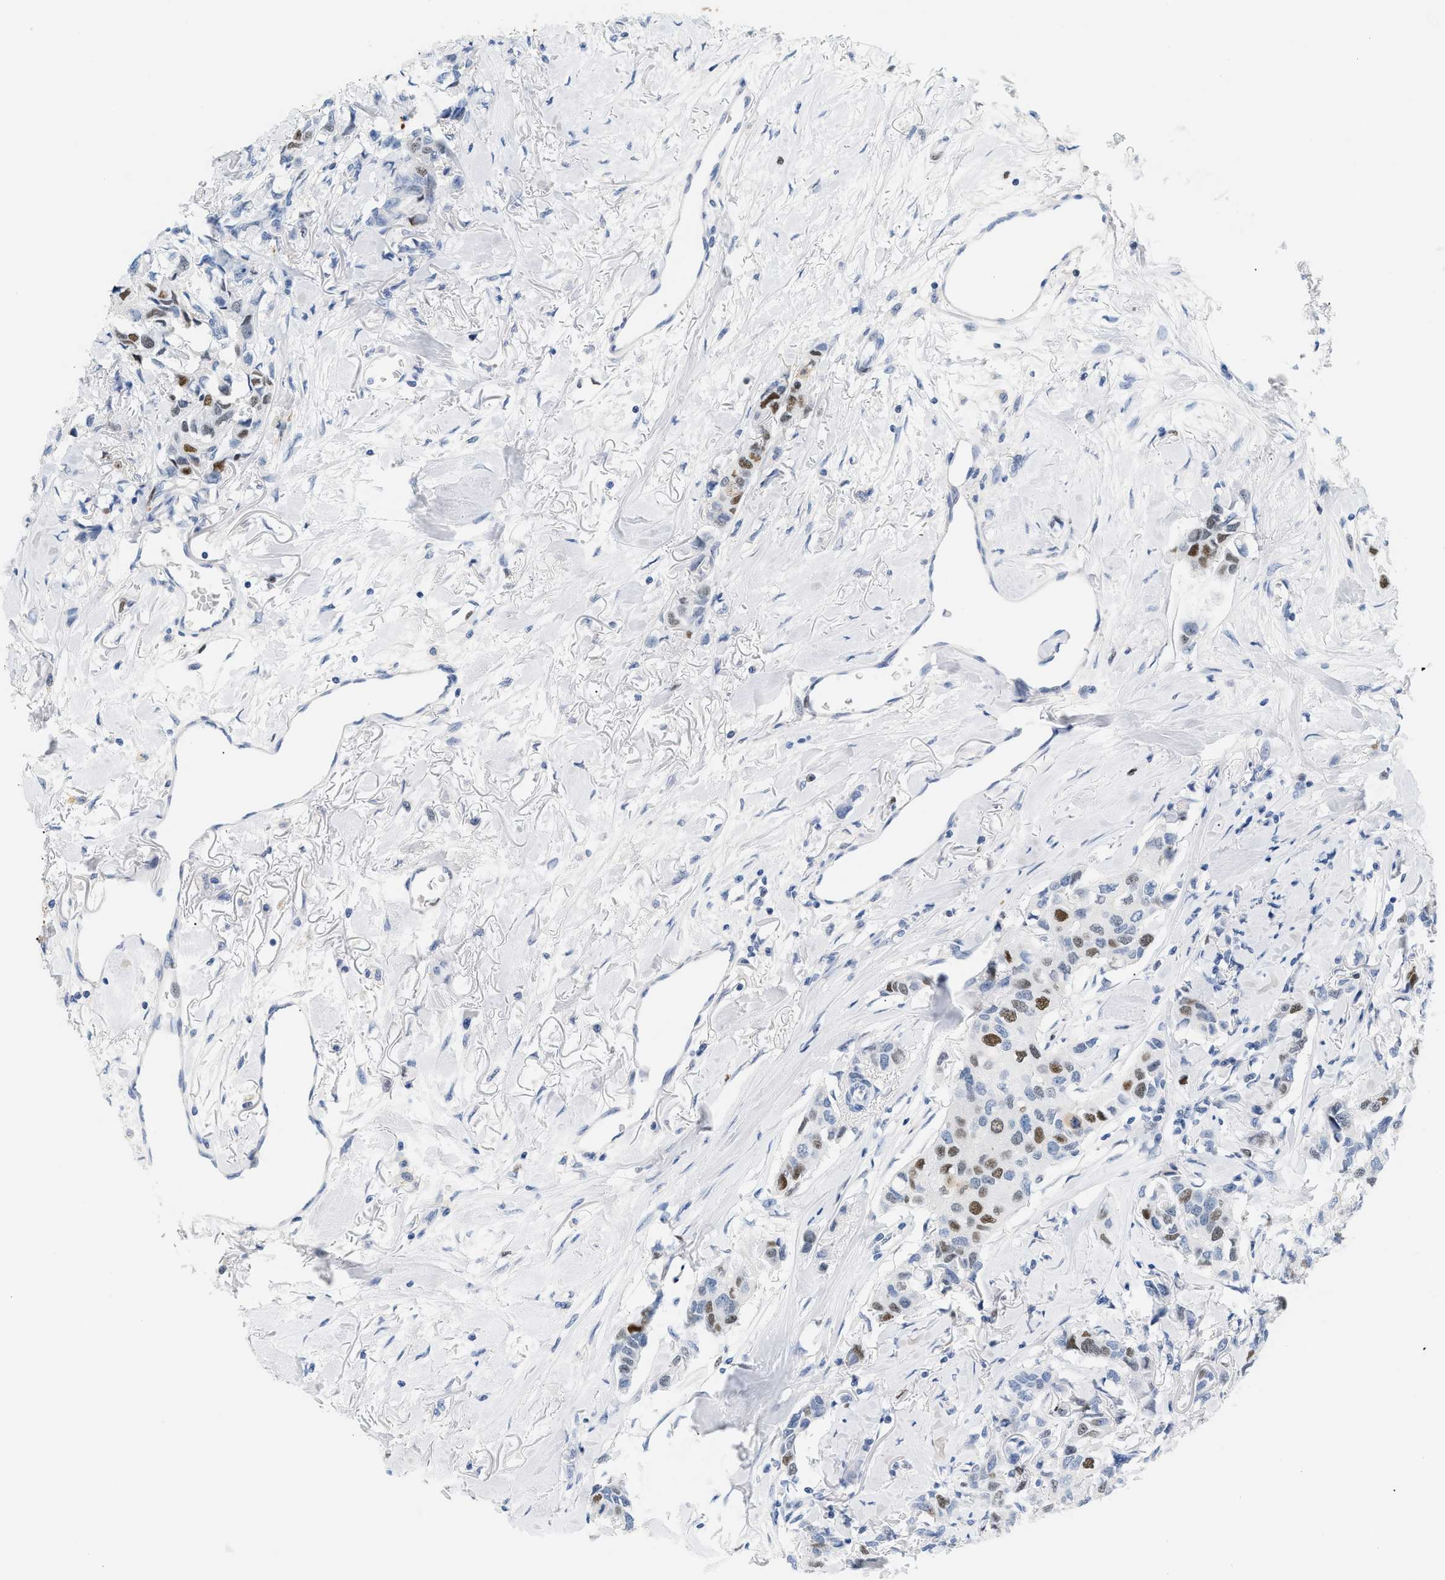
{"staining": {"intensity": "moderate", "quantity": "25%-75%", "location": "nuclear"}, "tissue": "breast cancer", "cell_type": "Tumor cells", "image_type": "cancer", "snomed": [{"axis": "morphology", "description": "Duct carcinoma"}, {"axis": "topography", "description": "Breast"}], "caption": "A brown stain highlights moderate nuclear expression of a protein in breast cancer (infiltrating ductal carcinoma) tumor cells.", "gene": "MCM7", "patient": {"sex": "female", "age": 80}}